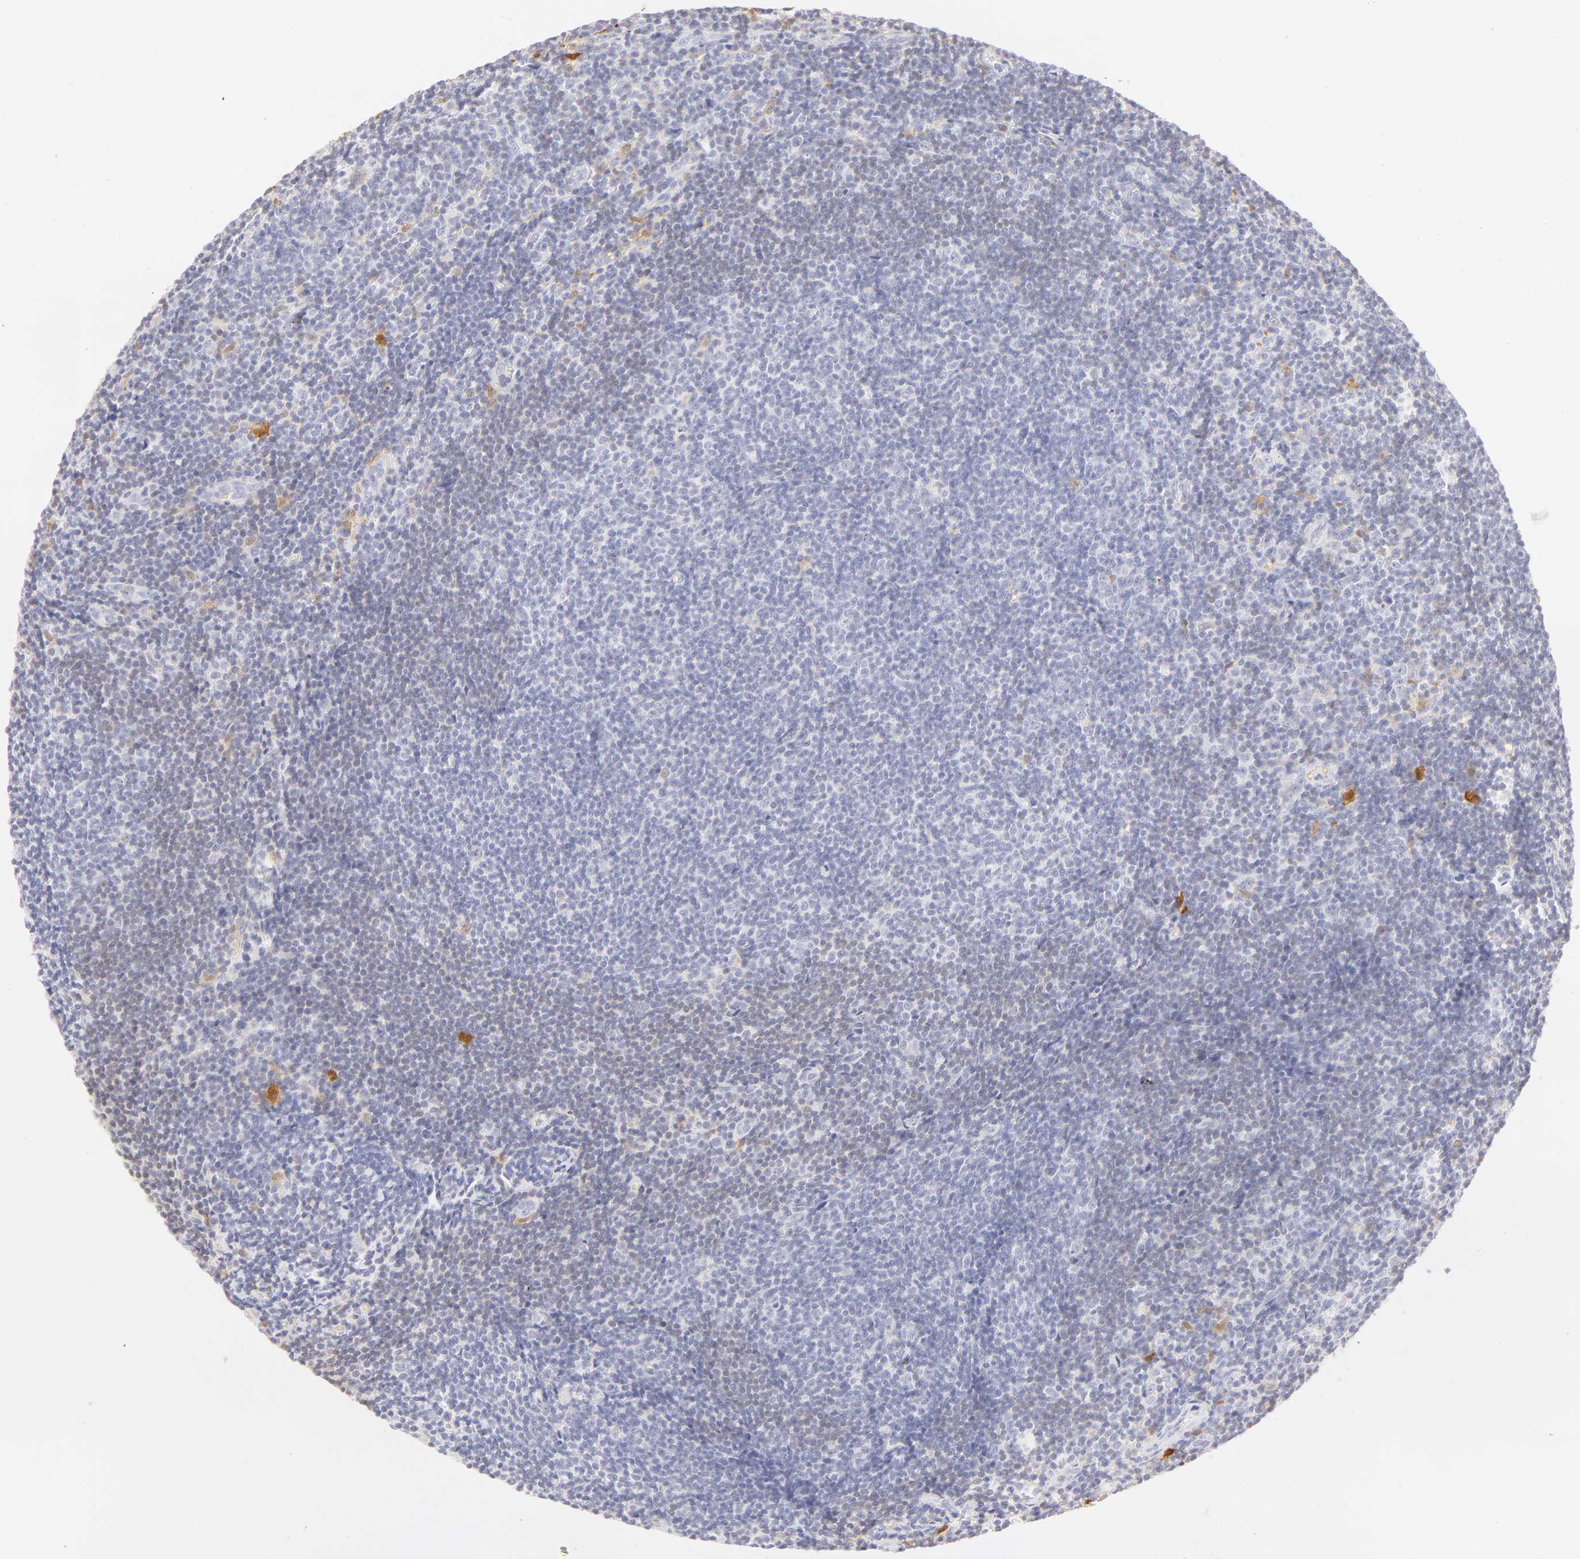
{"staining": {"intensity": "negative", "quantity": "none", "location": "none"}, "tissue": "lymphoma", "cell_type": "Tumor cells", "image_type": "cancer", "snomed": [{"axis": "morphology", "description": "Malignant lymphoma, non-Hodgkin's type, Low grade"}, {"axis": "topography", "description": "Lymph node"}], "caption": "Tumor cells are negative for protein expression in human low-grade malignant lymphoma, non-Hodgkin's type.", "gene": "CA2", "patient": {"sex": "male", "age": 49}}